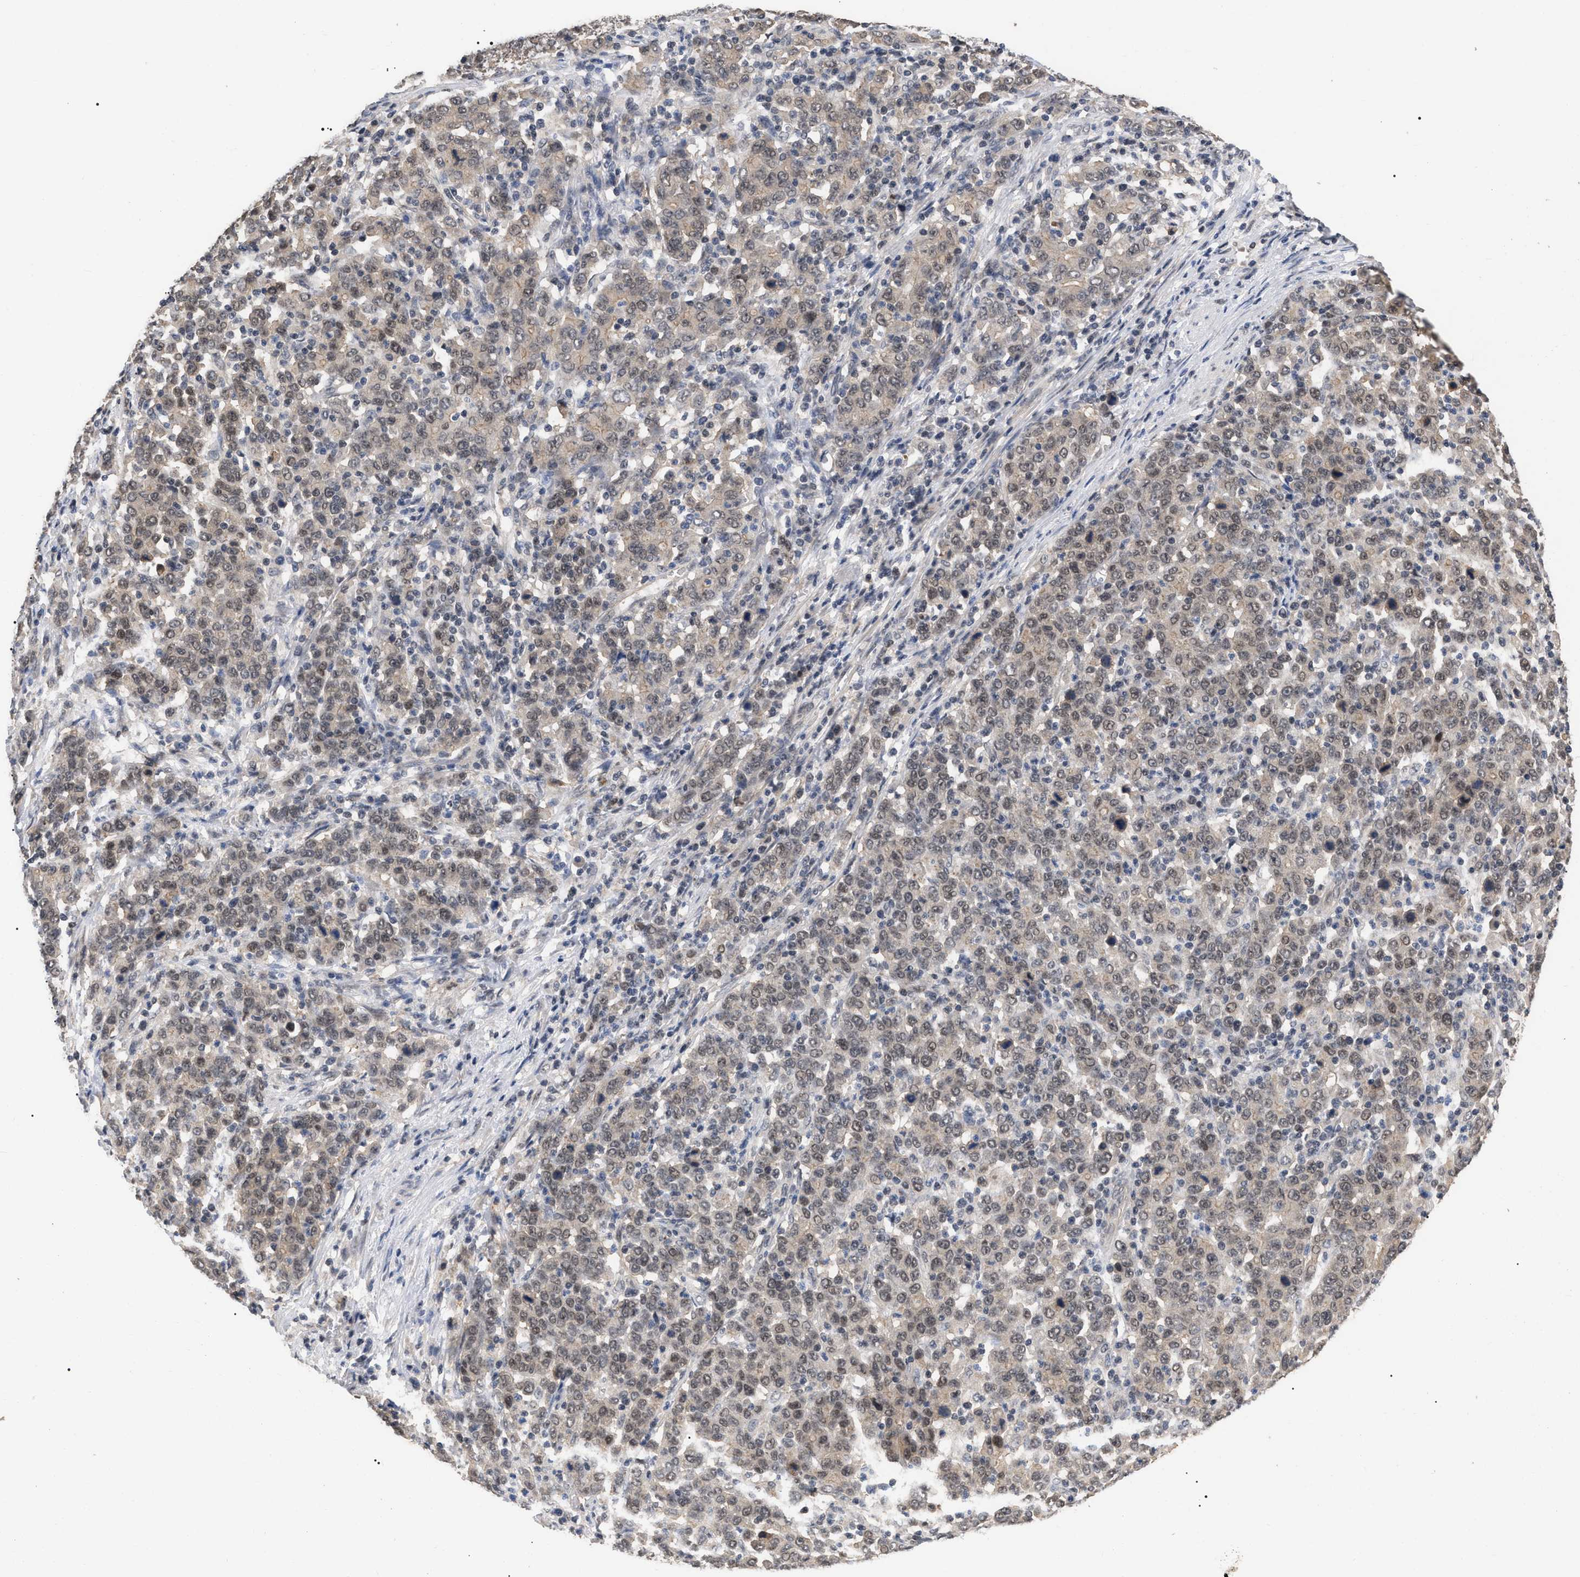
{"staining": {"intensity": "weak", "quantity": ">75%", "location": "cytoplasmic/membranous,nuclear"}, "tissue": "stomach cancer", "cell_type": "Tumor cells", "image_type": "cancer", "snomed": [{"axis": "morphology", "description": "Adenocarcinoma, NOS"}, {"axis": "topography", "description": "Stomach, upper"}], "caption": "This is a histology image of immunohistochemistry staining of stomach adenocarcinoma, which shows weak positivity in the cytoplasmic/membranous and nuclear of tumor cells.", "gene": "JAZF1", "patient": {"sex": "male", "age": 69}}